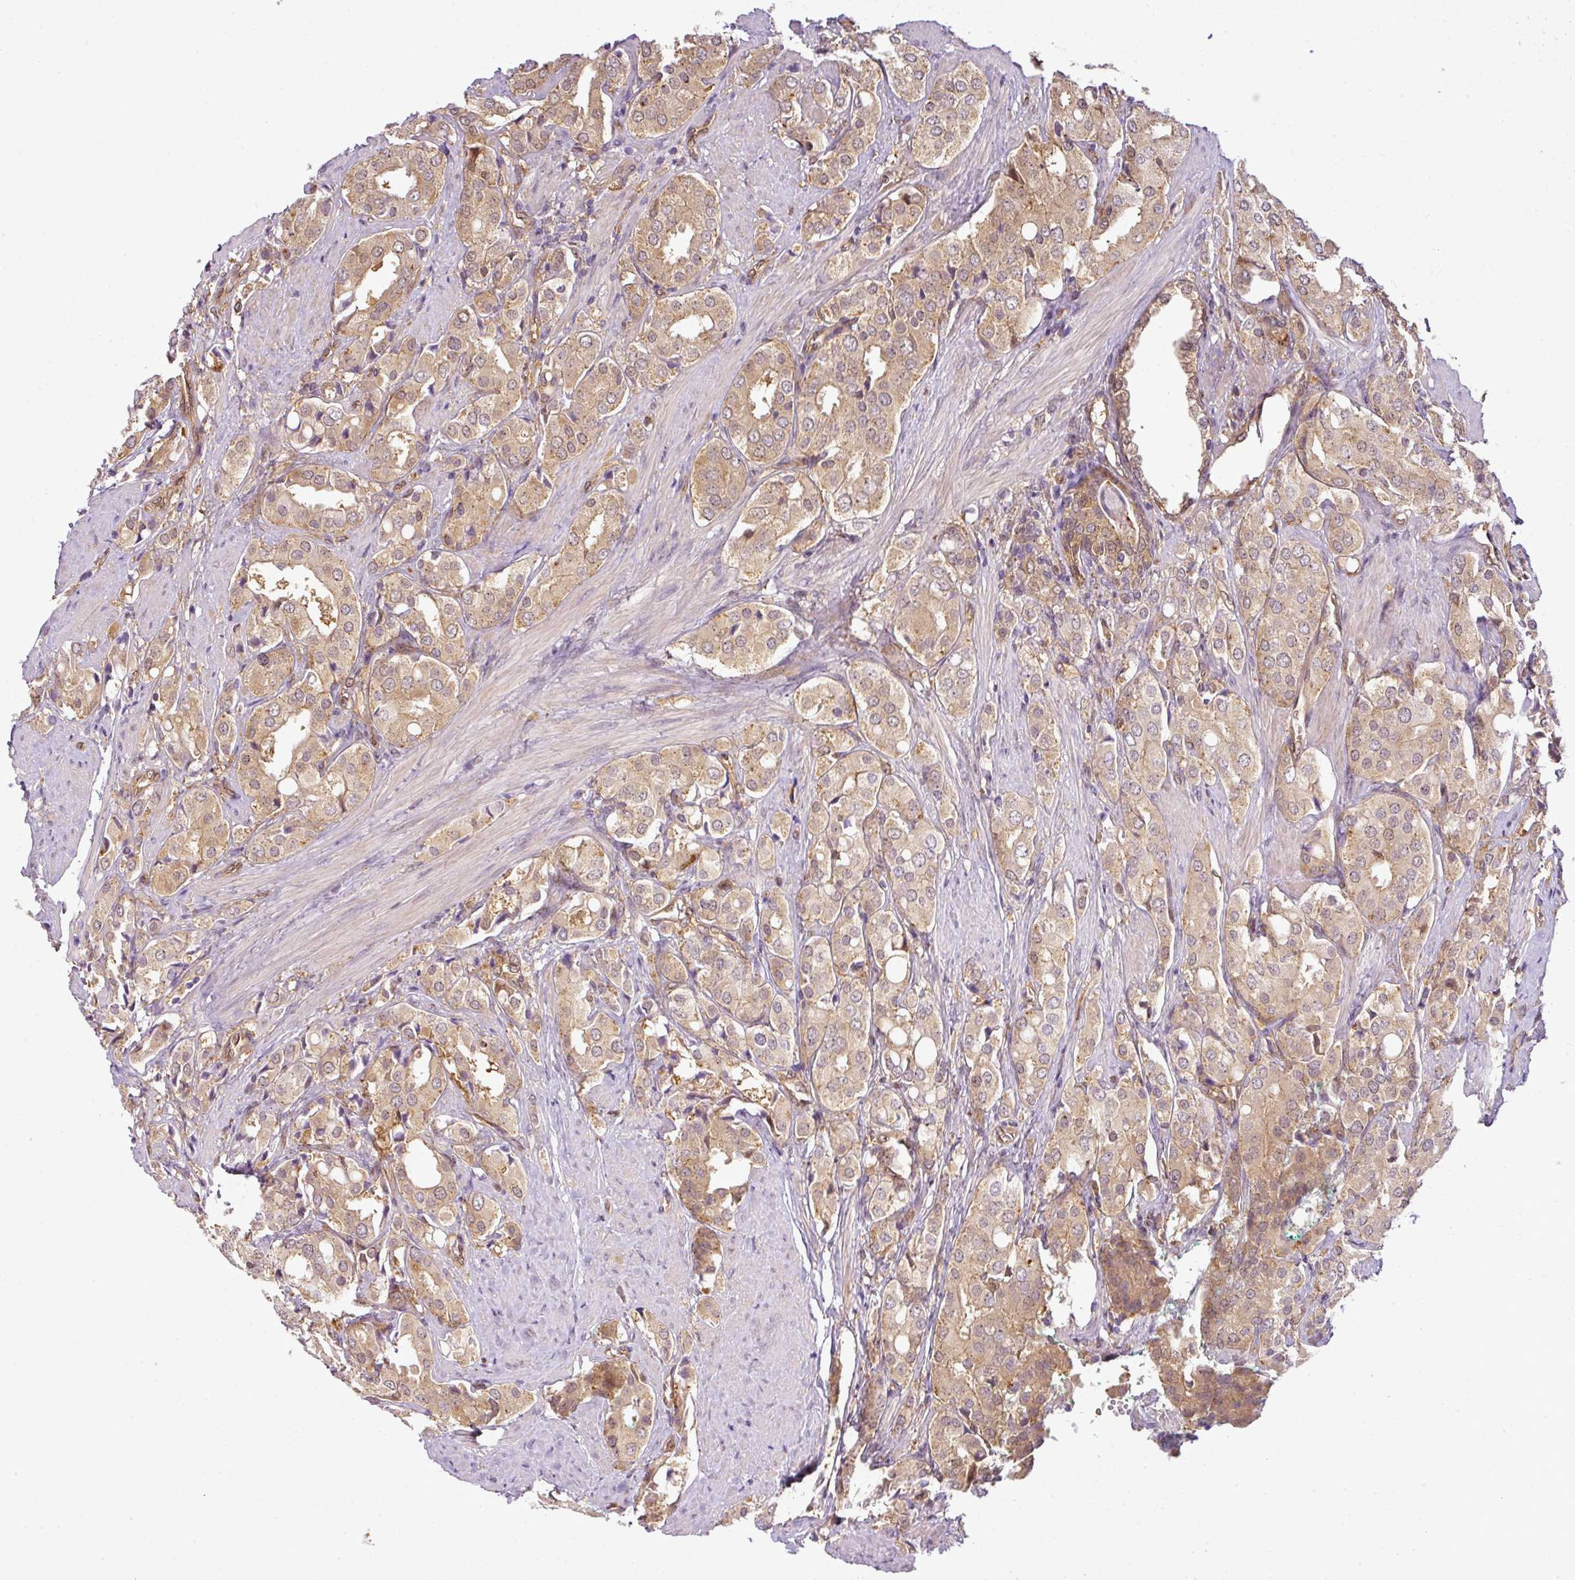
{"staining": {"intensity": "moderate", "quantity": "25%-75%", "location": "cytoplasmic/membranous"}, "tissue": "prostate cancer", "cell_type": "Tumor cells", "image_type": "cancer", "snomed": [{"axis": "morphology", "description": "Adenocarcinoma, High grade"}, {"axis": "topography", "description": "Prostate"}], "caption": "Protein staining reveals moderate cytoplasmic/membranous staining in approximately 25%-75% of tumor cells in prostate high-grade adenocarcinoma. Nuclei are stained in blue.", "gene": "ANKRD18A", "patient": {"sex": "male", "age": 71}}